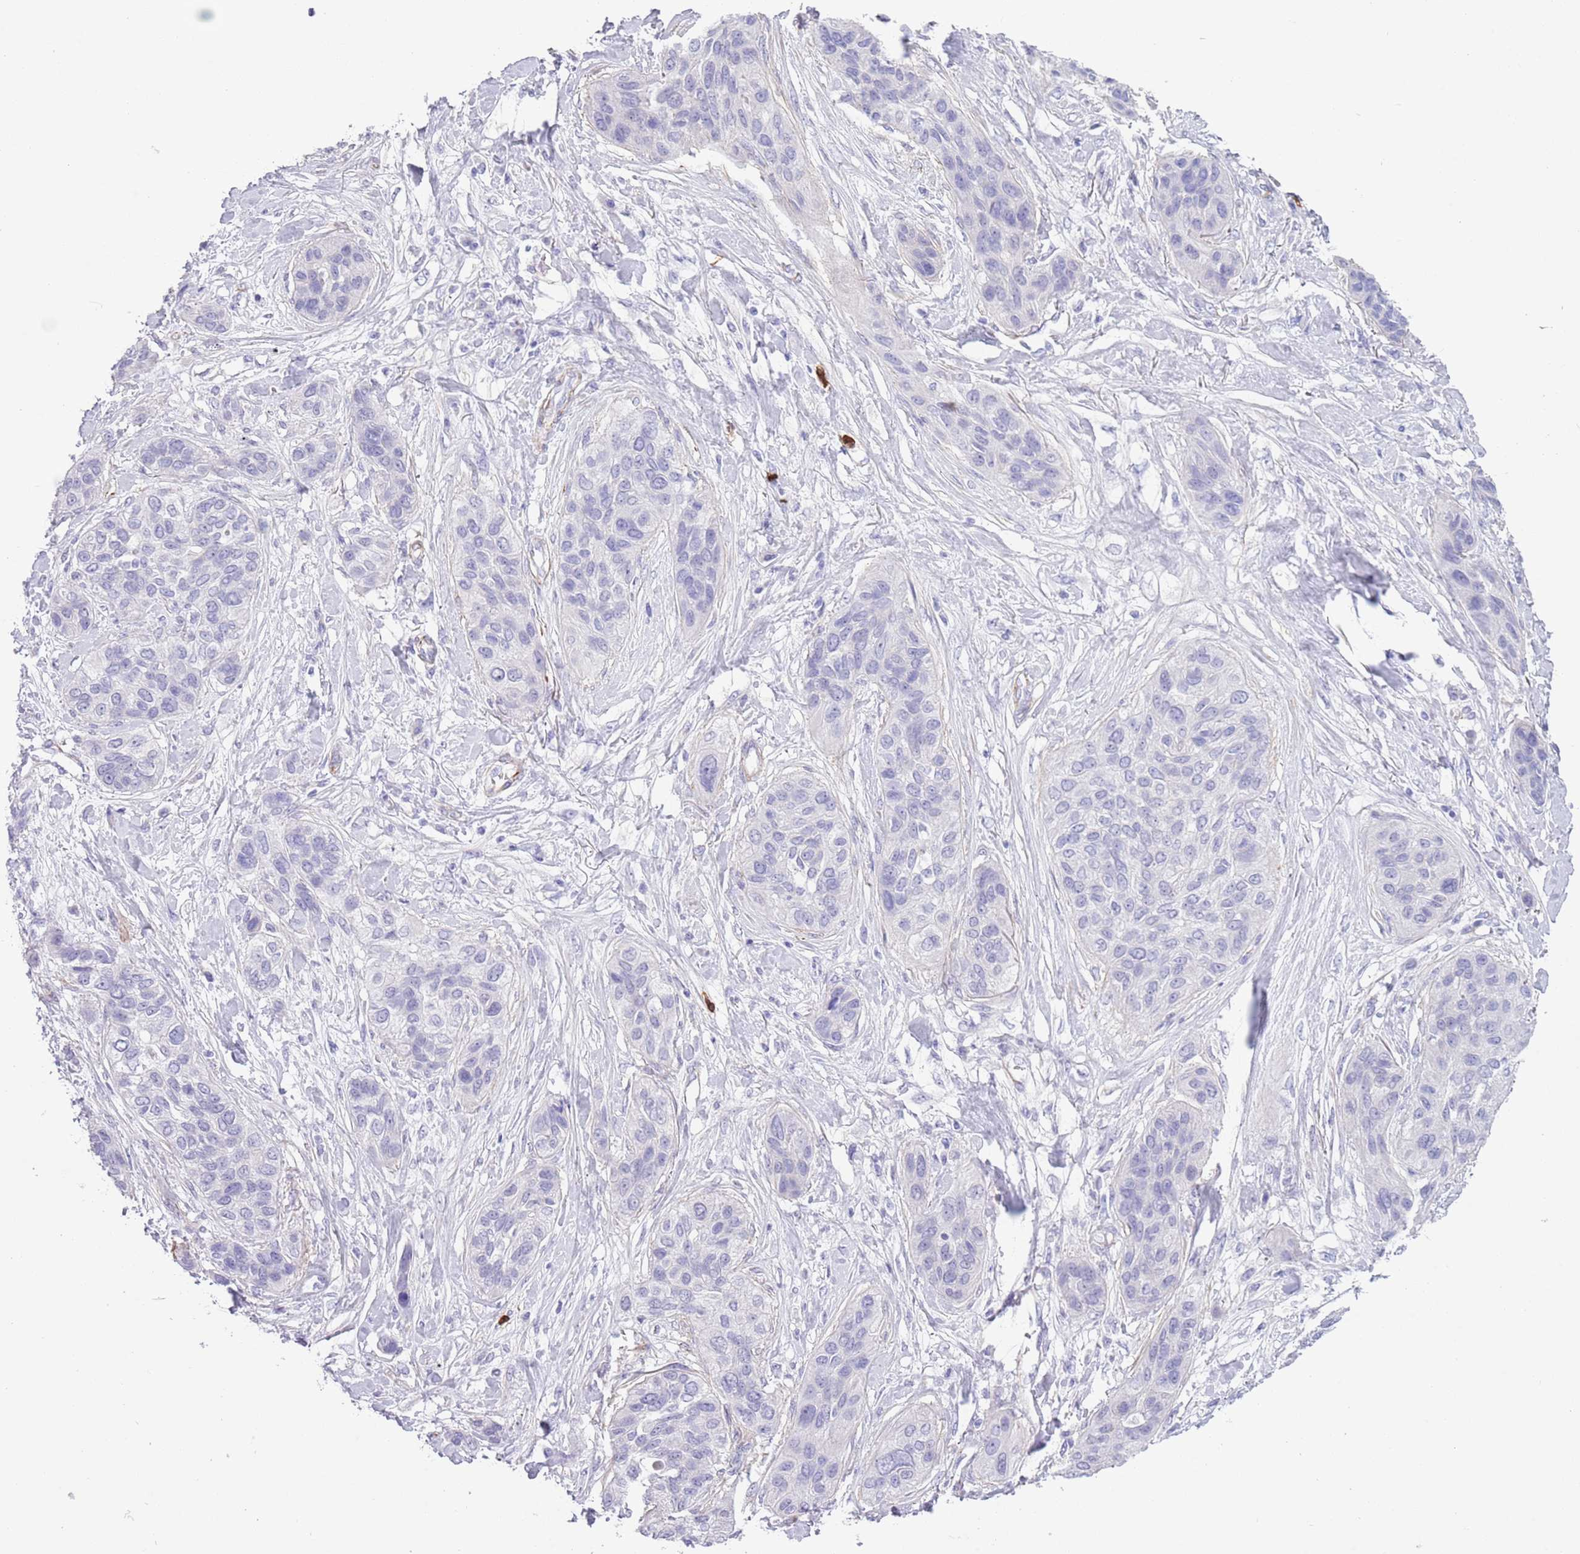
{"staining": {"intensity": "negative", "quantity": "none", "location": "none"}, "tissue": "lung cancer", "cell_type": "Tumor cells", "image_type": "cancer", "snomed": [{"axis": "morphology", "description": "Squamous cell carcinoma, NOS"}, {"axis": "topography", "description": "Lung"}], "caption": "Immunohistochemistry micrograph of human lung cancer (squamous cell carcinoma) stained for a protein (brown), which demonstrates no staining in tumor cells.", "gene": "TSGA13", "patient": {"sex": "female", "age": 70}}